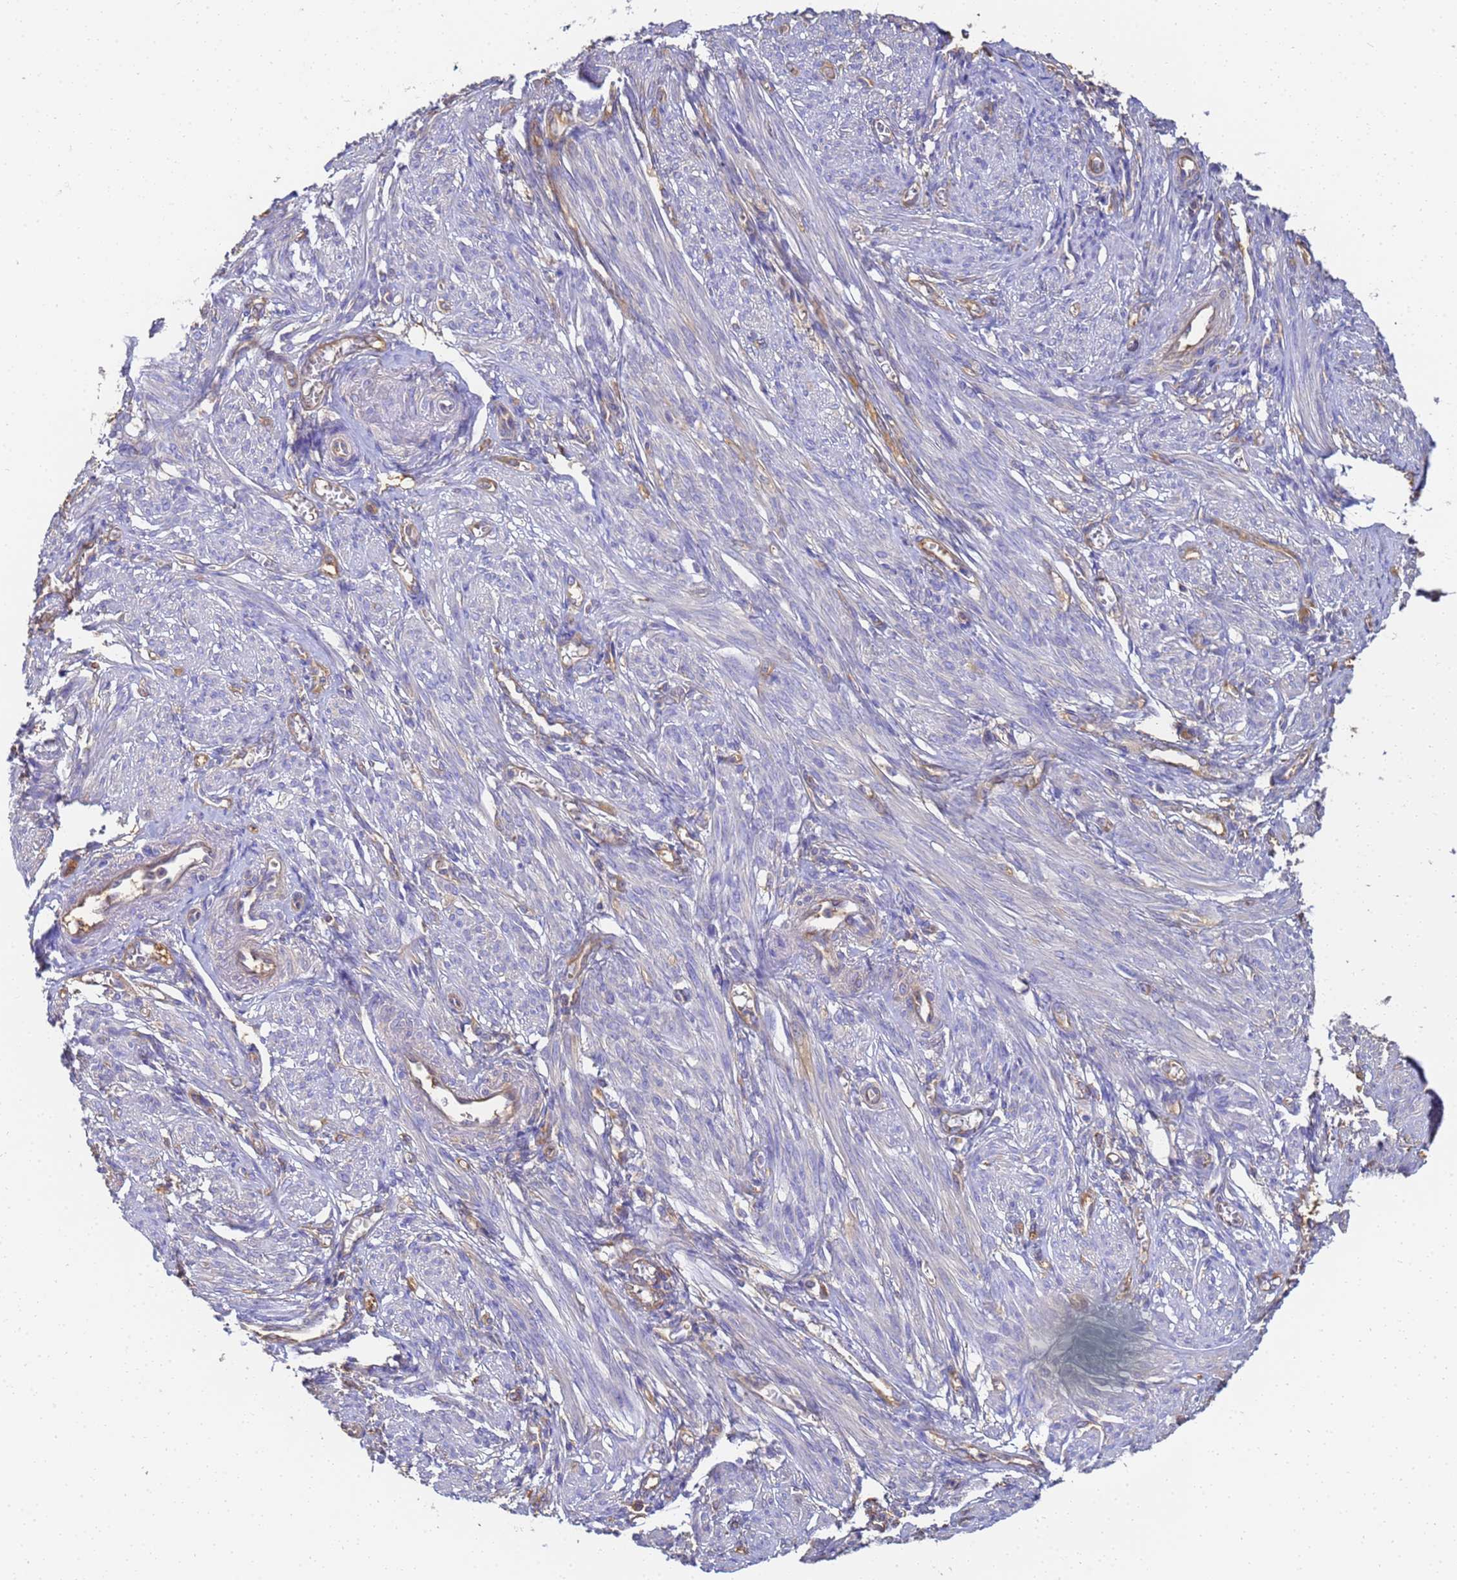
{"staining": {"intensity": "negative", "quantity": "none", "location": "none"}, "tissue": "smooth muscle", "cell_type": "Smooth muscle cells", "image_type": "normal", "snomed": [{"axis": "morphology", "description": "Normal tissue, NOS"}, {"axis": "topography", "description": "Smooth muscle"}], "caption": "Protein analysis of normal smooth muscle displays no significant staining in smooth muscle cells. (DAB IHC visualized using brightfield microscopy, high magnification).", "gene": "NME1", "patient": {"sex": "female", "age": 39}}